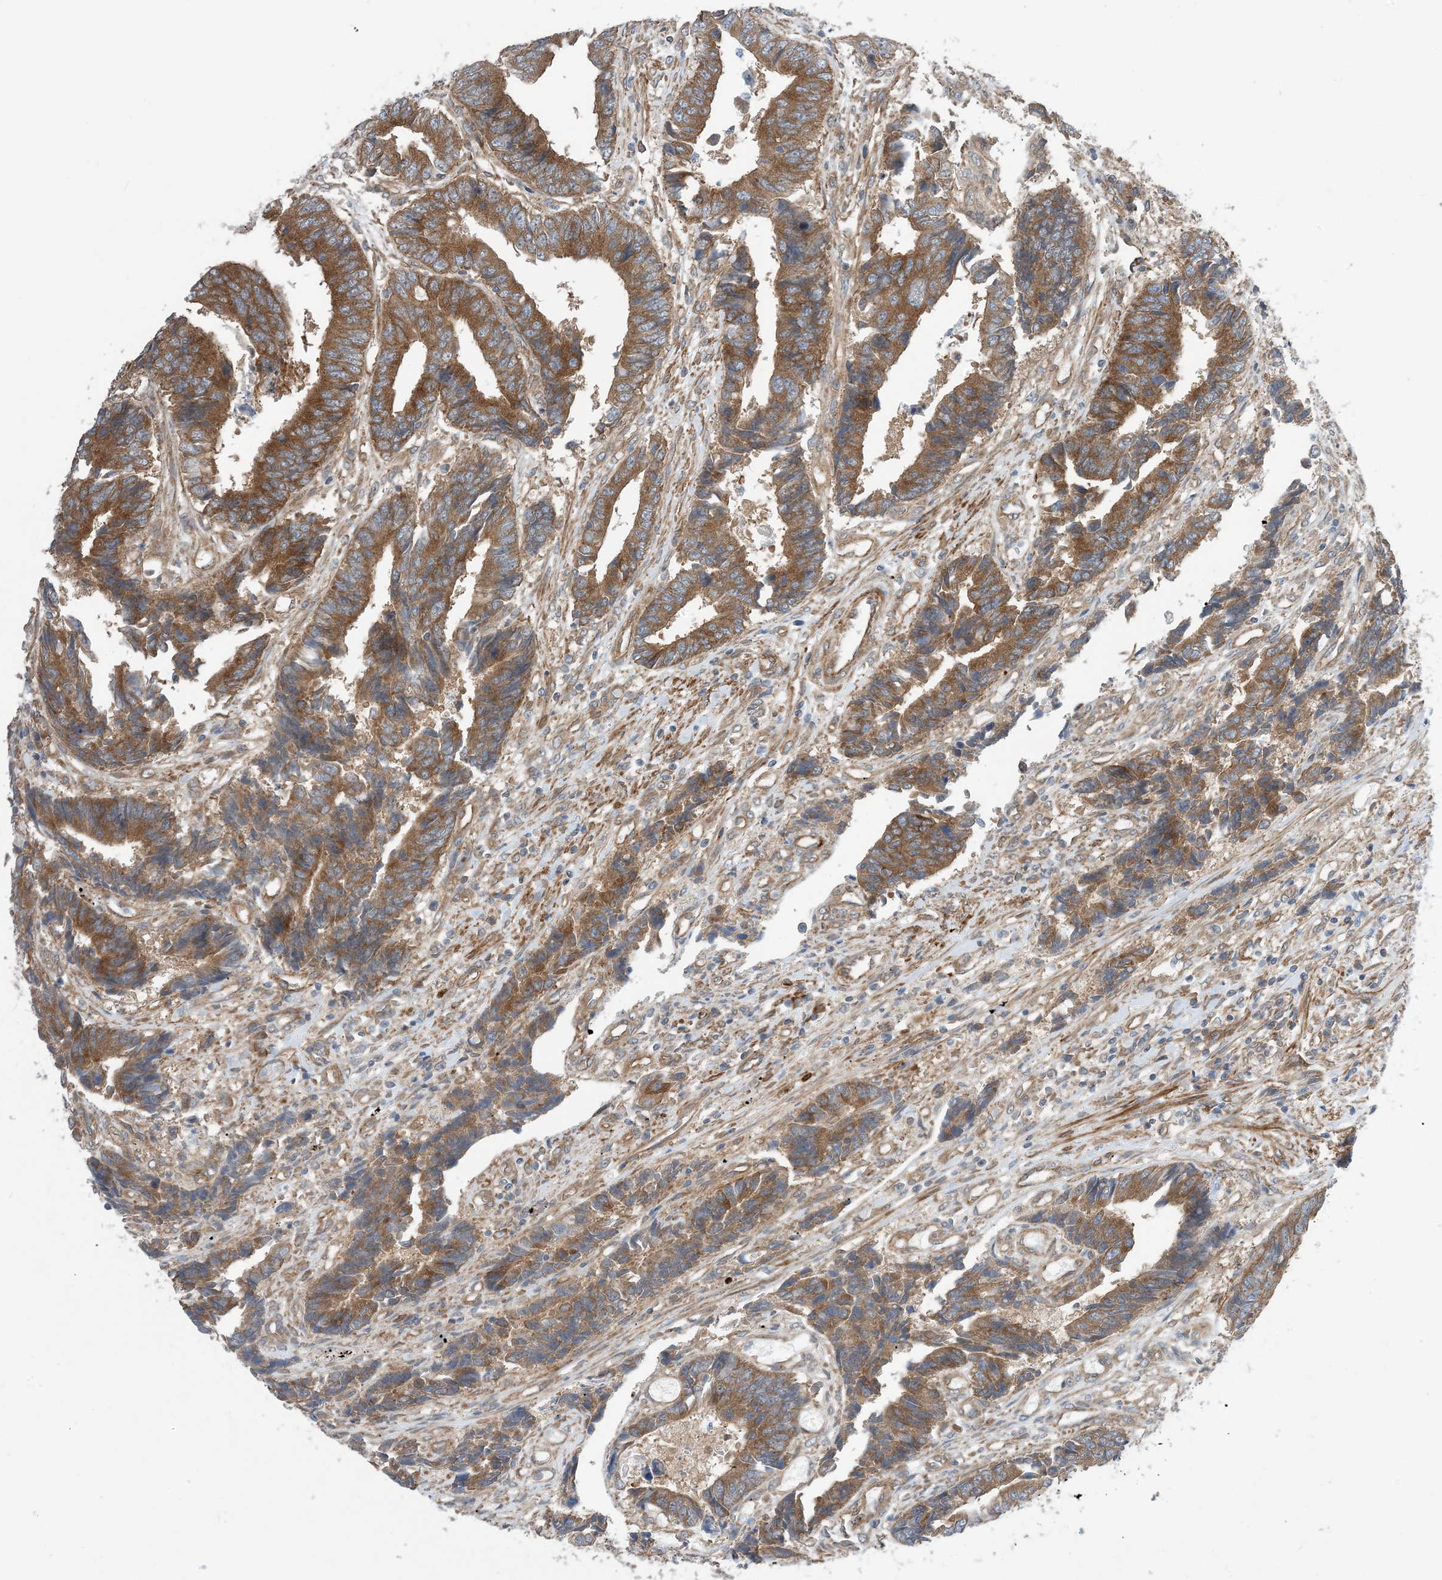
{"staining": {"intensity": "moderate", "quantity": ">75%", "location": "cytoplasmic/membranous"}, "tissue": "colorectal cancer", "cell_type": "Tumor cells", "image_type": "cancer", "snomed": [{"axis": "morphology", "description": "Adenocarcinoma, NOS"}, {"axis": "topography", "description": "Rectum"}], "caption": "This histopathology image shows IHC staining of colorectal adenocarcinoma, with medium moderate cytoplasmic/membranous positivity in approximately >75% of tumor cells.", "gene": "EHBP1", "patient": {"sex": "male", "age": 84}}